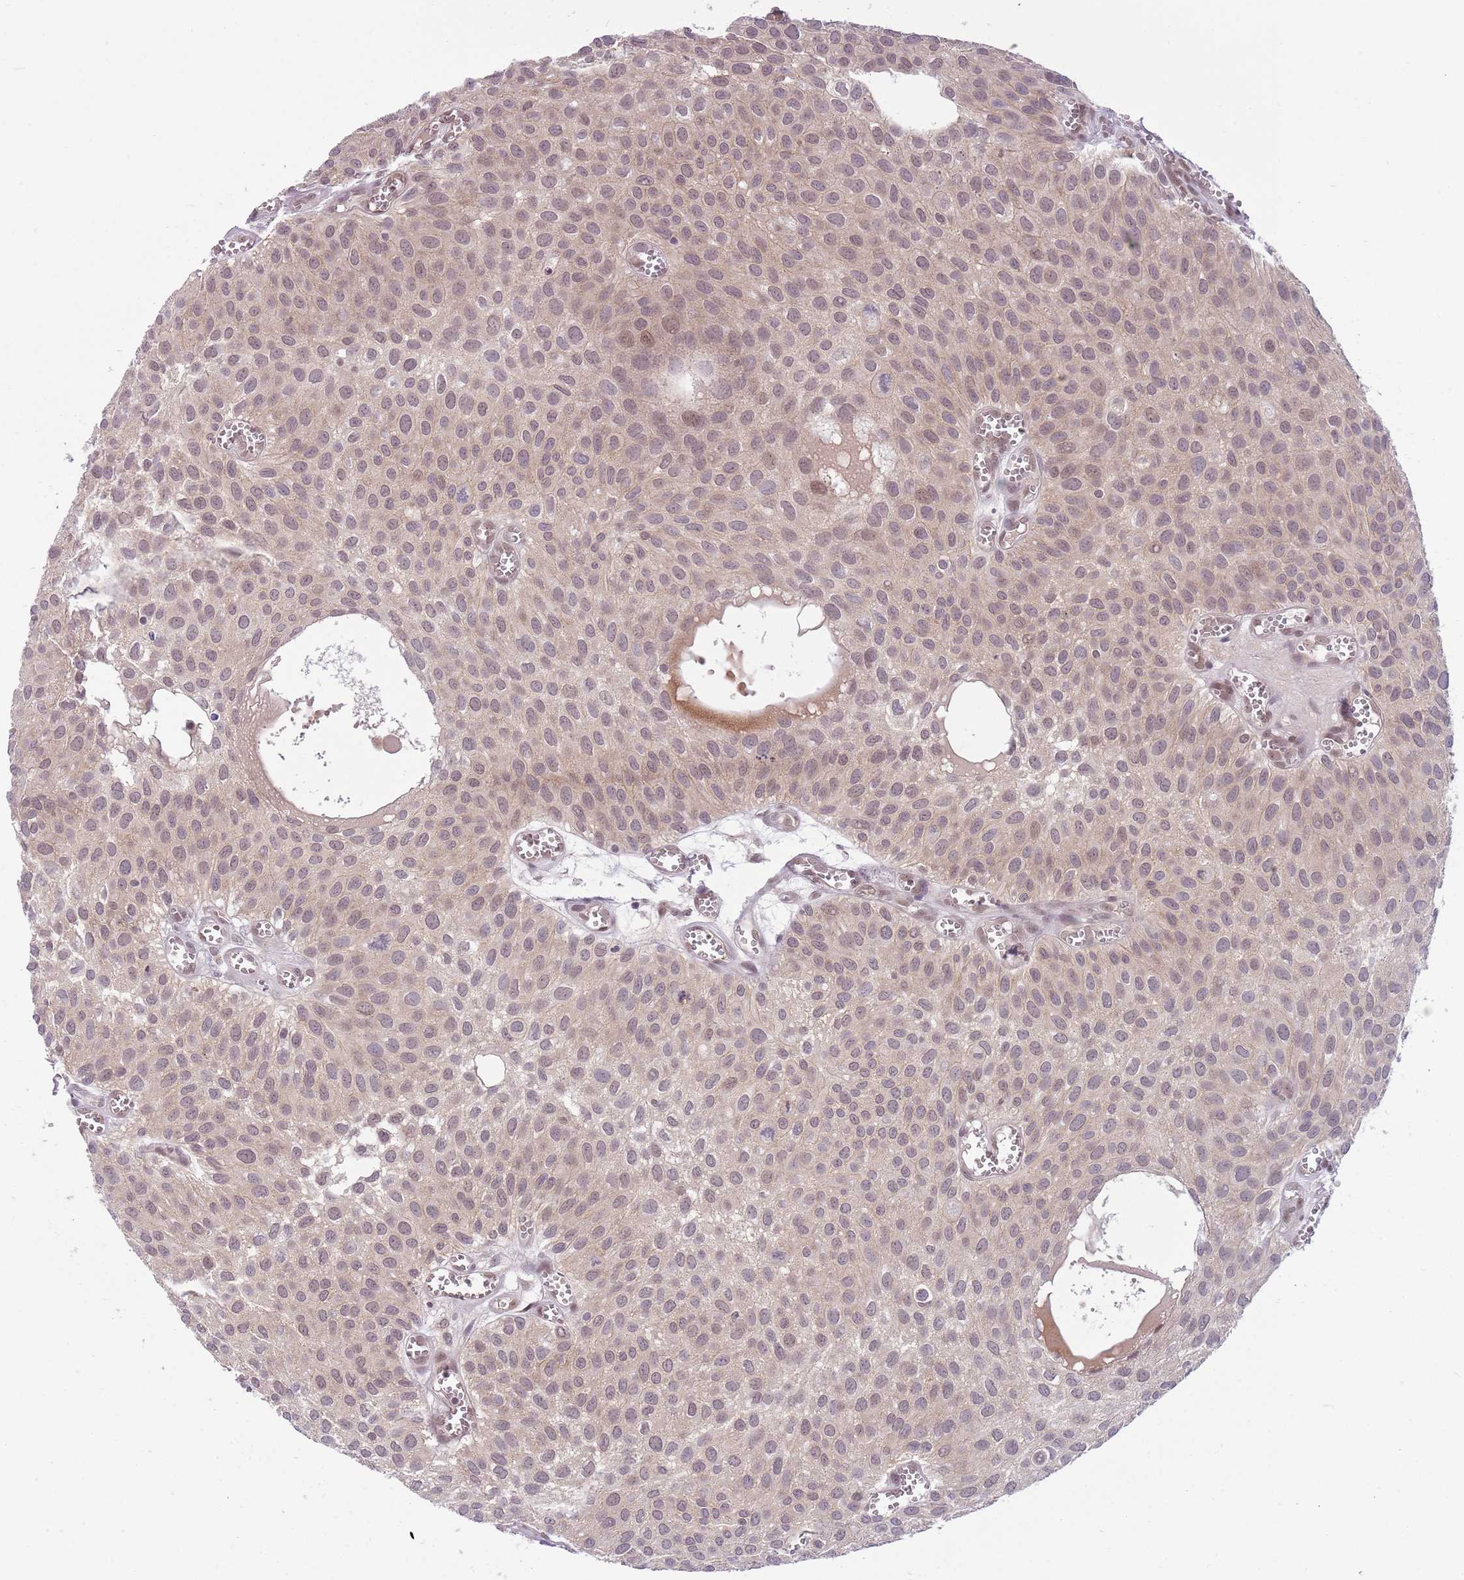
{"staining": {"intensity": "weak", "quantity": "<25%", "location": "nuclear"}, "tissue": "urothelial cancer", "cell_type": "Tumor cells", "image_type": "cancer", "snomed": [{"axis": "morphology", "description": "Urothelial carcinoma, Low grade"}, {"axis": "topography", "description": "Urinary bladder"}], "caption": "Low-grade urothelial carcinoma stained for a protein using immunohistochemistry (IHC) displays no expression tumor cells.", "gene": "TM2D1", "patient": {"sex": "male", "age": 88}}